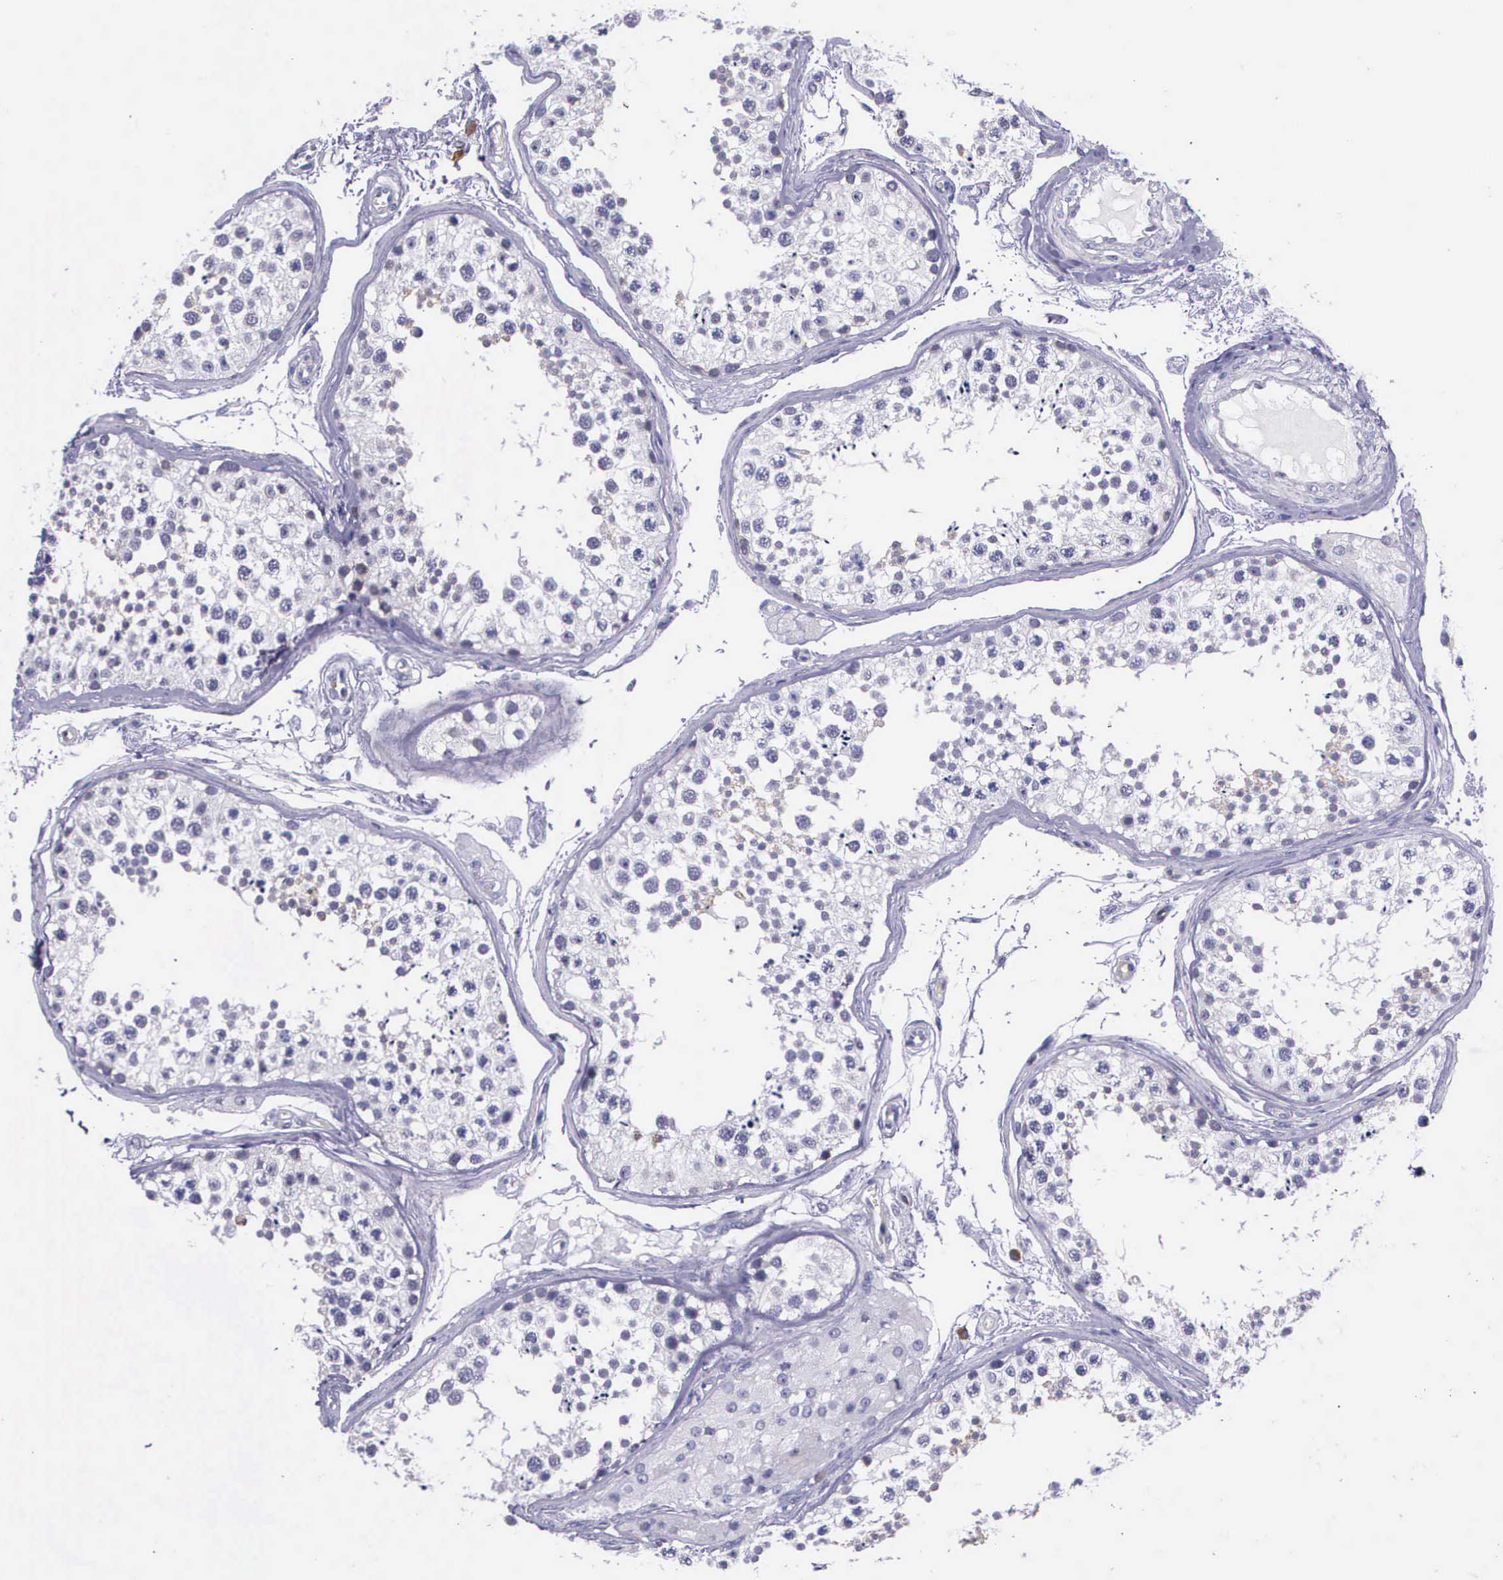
{"staining": {"intensity": "negative", "quantity": "none", "location": "none"}, "tissue": "testis", "cell_type": "Cells in seminiferous ducts", "image_type": "normal", "snomed": [{"axis": "morphology", "description": "Normal tissue, NOS"}, {"axis": "topography", "description": "Testis"}], "caption": "Immunohistochemistry image of unremarkable testis stained for a protein (brown), which exhibits no positivity in cells in seminiferous ducts.", "gene": "AHNAK2", "patient": {"sex": "male", "age": 57}}